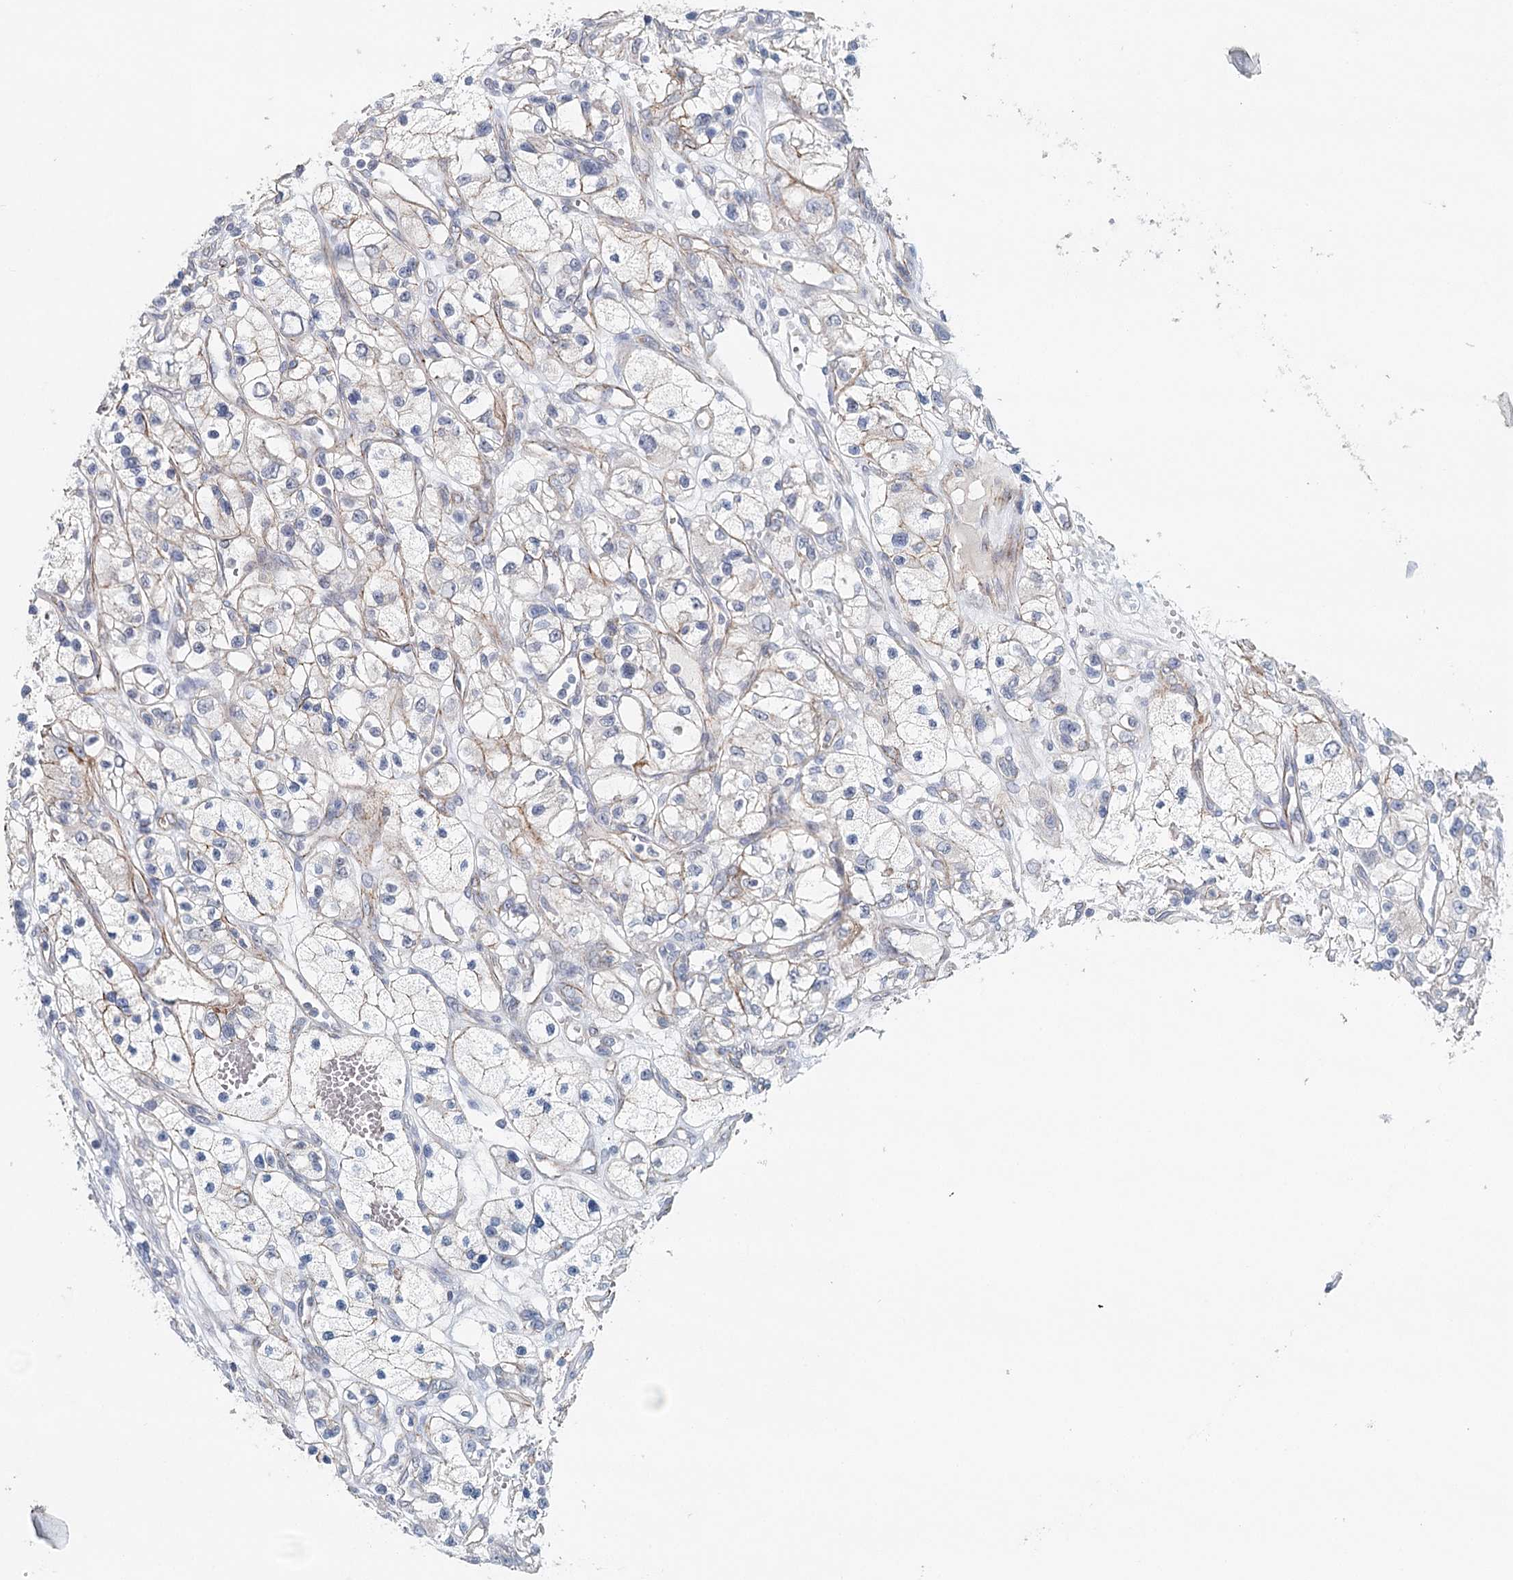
{"staining": {"intensity": "moderate", "quantity": "<25%", "location": "cytoplasmic/membranous"}, "tissue": "renal cancer", "cell_type": "Tumor cells", "image_type": "cancer", "snomed": [{"axis": "morphology", "description": "Adenocarcinoma, NOS"}, {"axis": "topography", "description": "Kidney"}], "caption": "Human adenocarcinoma (renal) stained with a protein marker exhibits moderate staining in tumor cells.", "gene": "SYNPO", "patient": {"sex": "female", "age": 57}}